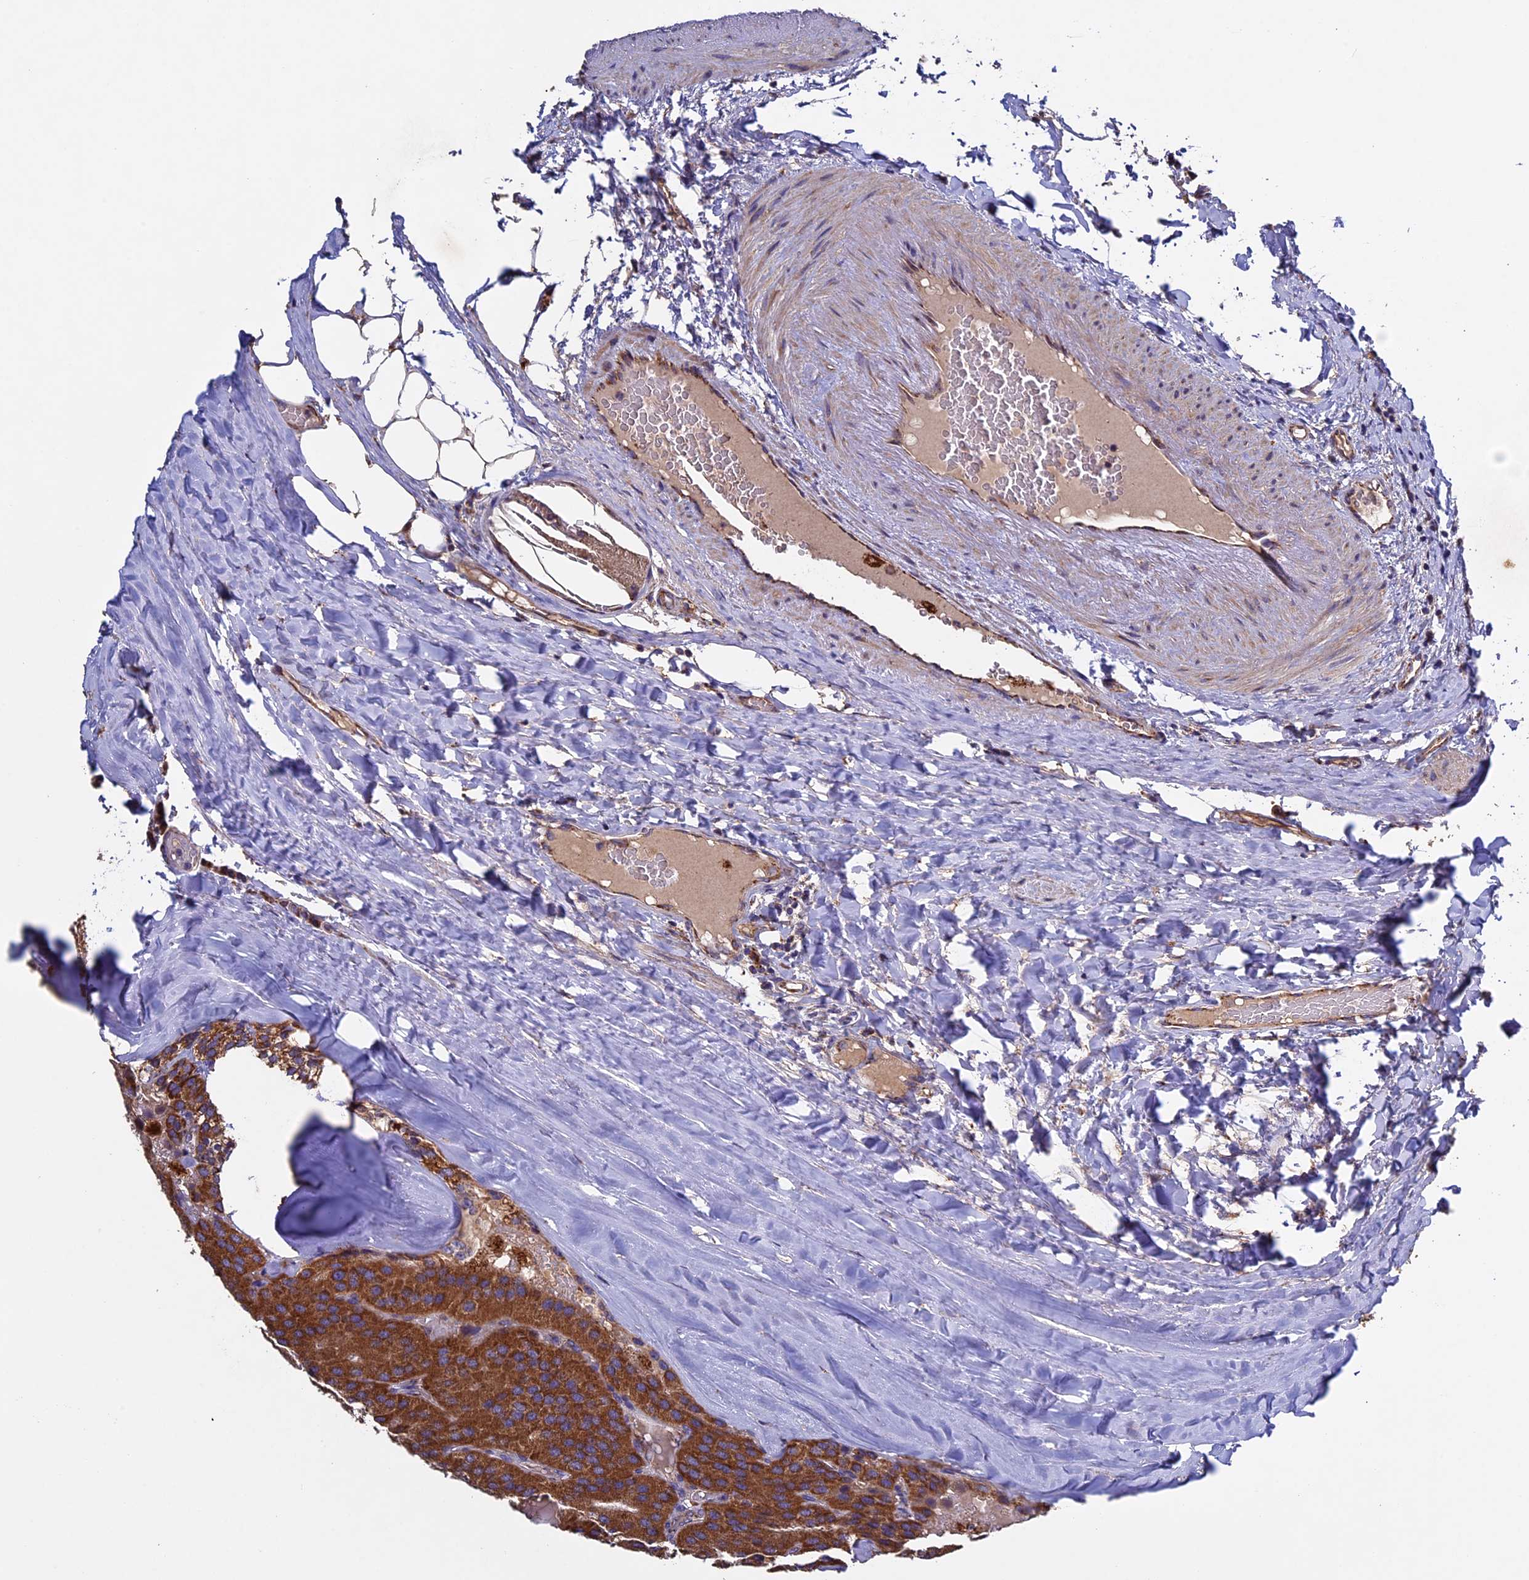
{"staining": {"intensity": "strong", "quantity": ">75%", "location": "cytoplasmic/membranous"}, "tissue": "parathyroid gland", "cell_type": "Glandular cells", "image_type": "normal", "snomed": [{"axis": "morphology", "description": "Normal tissue, NOS"}, {"axis": "morphology", "description": "Adenoma, NOS"}, {"axis": "topography", "description": "Parathyroid gland"}], "caption": "The micrograph exhibits staining of normal parathyroid gland, revealing strong cytoplasmic/membranous protein staining (brown color) within glandular cells.", "gene": "RNF17", "patient": {"sex": "female", "age": 86}}